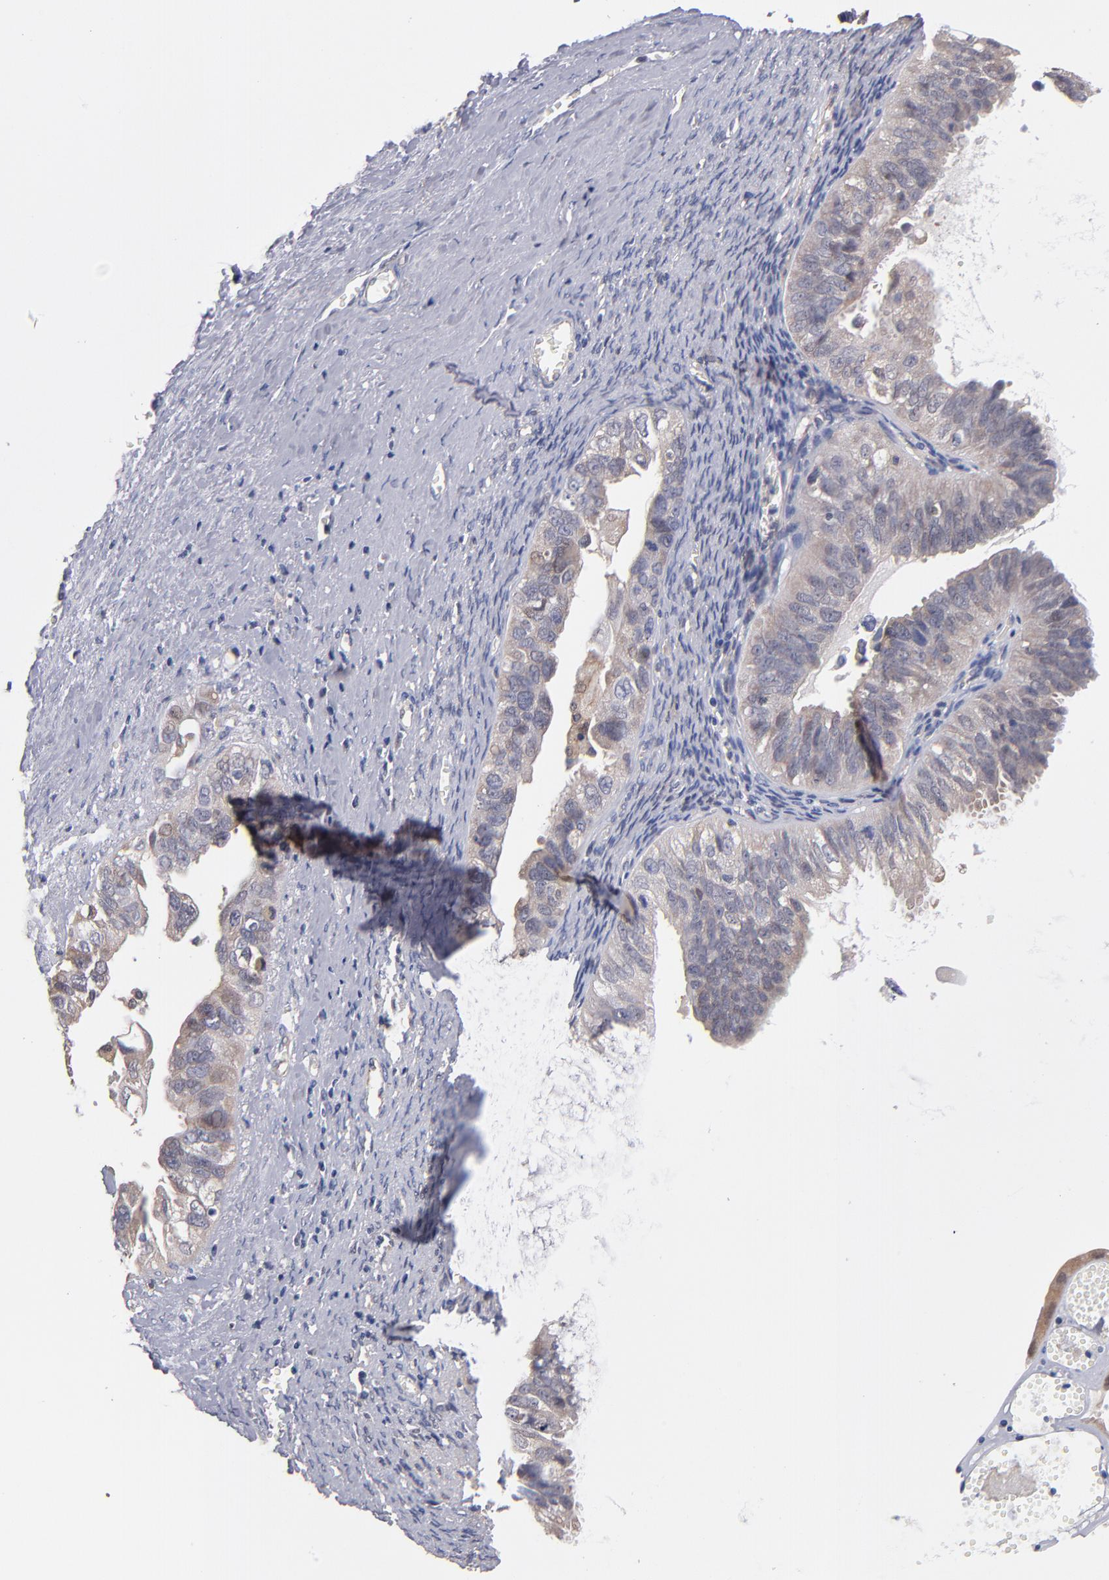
{"staining": {"intensity": "weak", "quantity": "<25%", "location": "cytoplasmic/membranous"}, "tissue": "ovarian cancer", "cell_type": "Tumor cells", "image_type": "cancer", "snomed": [{"axis": "morphology", "description": "Carcinoma, endometroid"}, {"axis": "topography", "description": "Ovary"}], "caption": "This is an IHC image of ovarian cancer (endometroid carcinoma). There is no positivity in tumor cells.", "gene": "GMFG", "patient": {"sex": "female", "age": 85}}